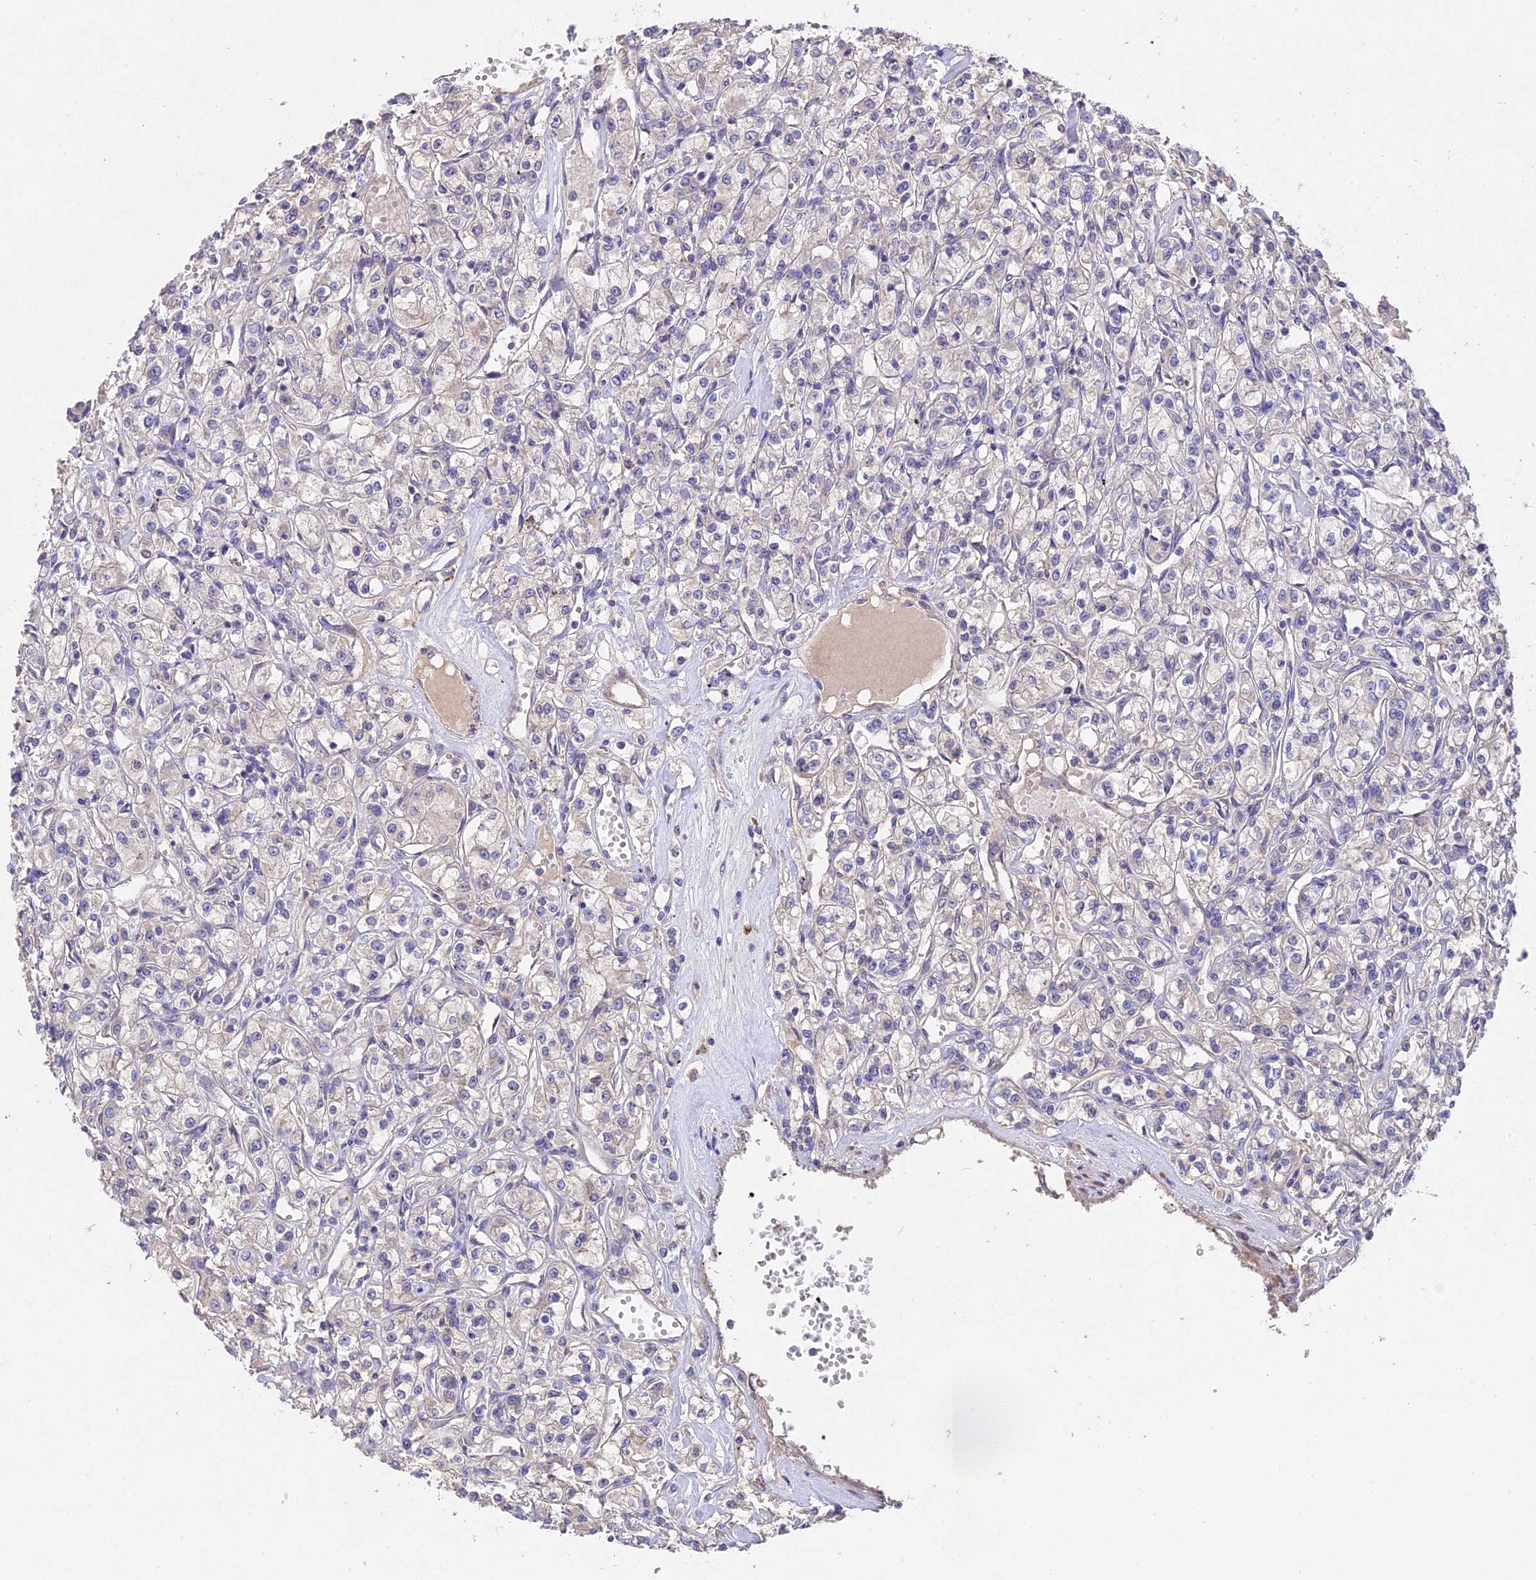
{"staining": {"intensity": "negative", "quantity": "none", "location": "none"}, "tissue": "renal cancer", "cell_type": "Tumor cells", "image_type": "cancer", "snomed": [{"axis": "morphology", "description": "Adenocarcinoma, NOS"}, {"axis": "topography", "description": "Kidney"}], "caption": "Image shows no protein staining in tumor cells of adenocarcinoma (renal) tissue.", "gene": "SLC26A4", "patient": {"sex": "female", "age": 59}}